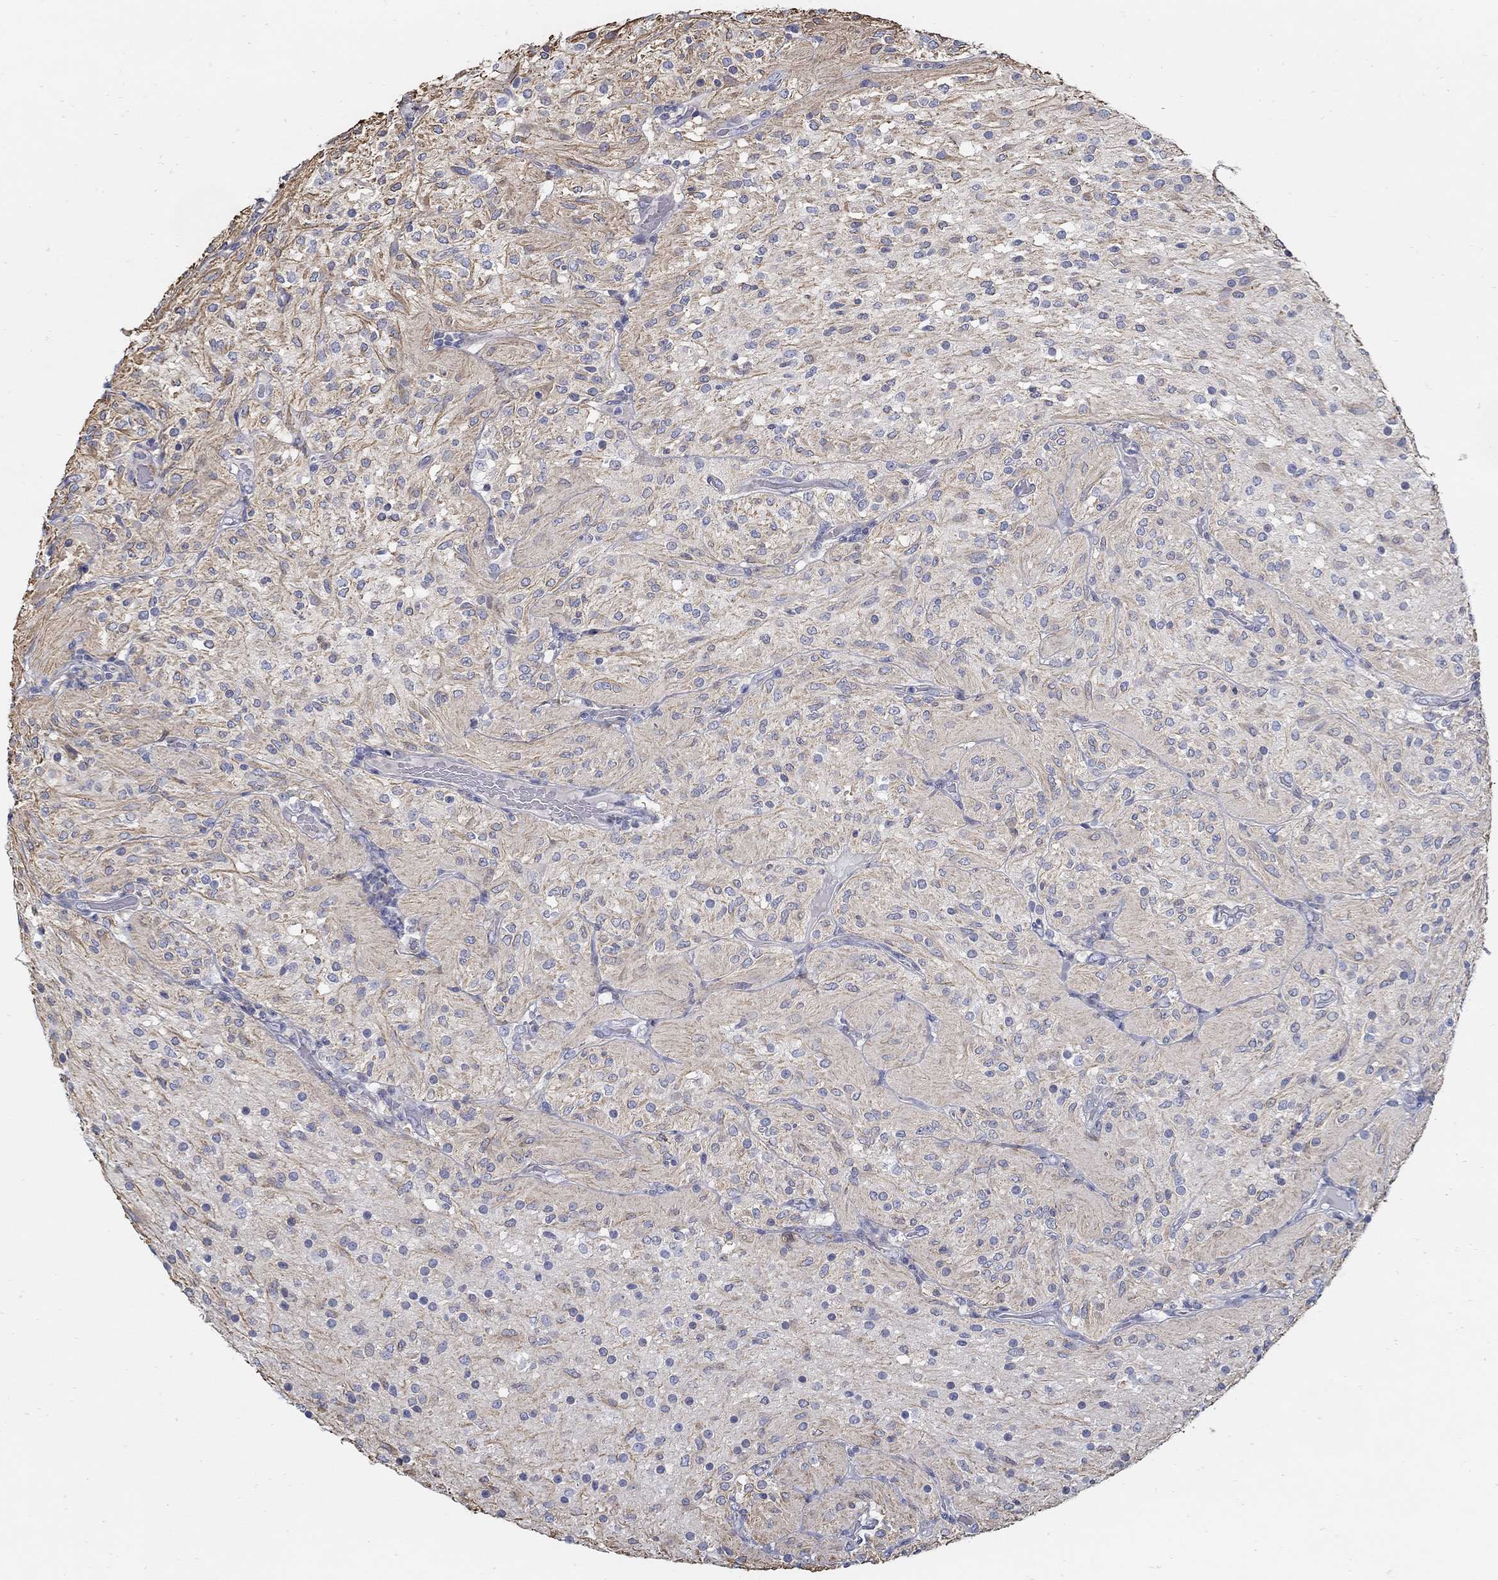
{"staining": {"intensity": "negative", "quantity": "none", "location": "none"}, "tissue": "glioma", "cell_type": "Tumor cells", "image_type": "cancer", "snomed": [{"axis": "morphology", "description": "Glioma, malignant, Low grade"}, {"axis": "topography", "description": "Brain"}], "caption": "There is no significant positivity in tumor cells of malignant glioma (low-grade).", "gene": "TGFBI", "patient": {"sex": "male", "age": 3}}